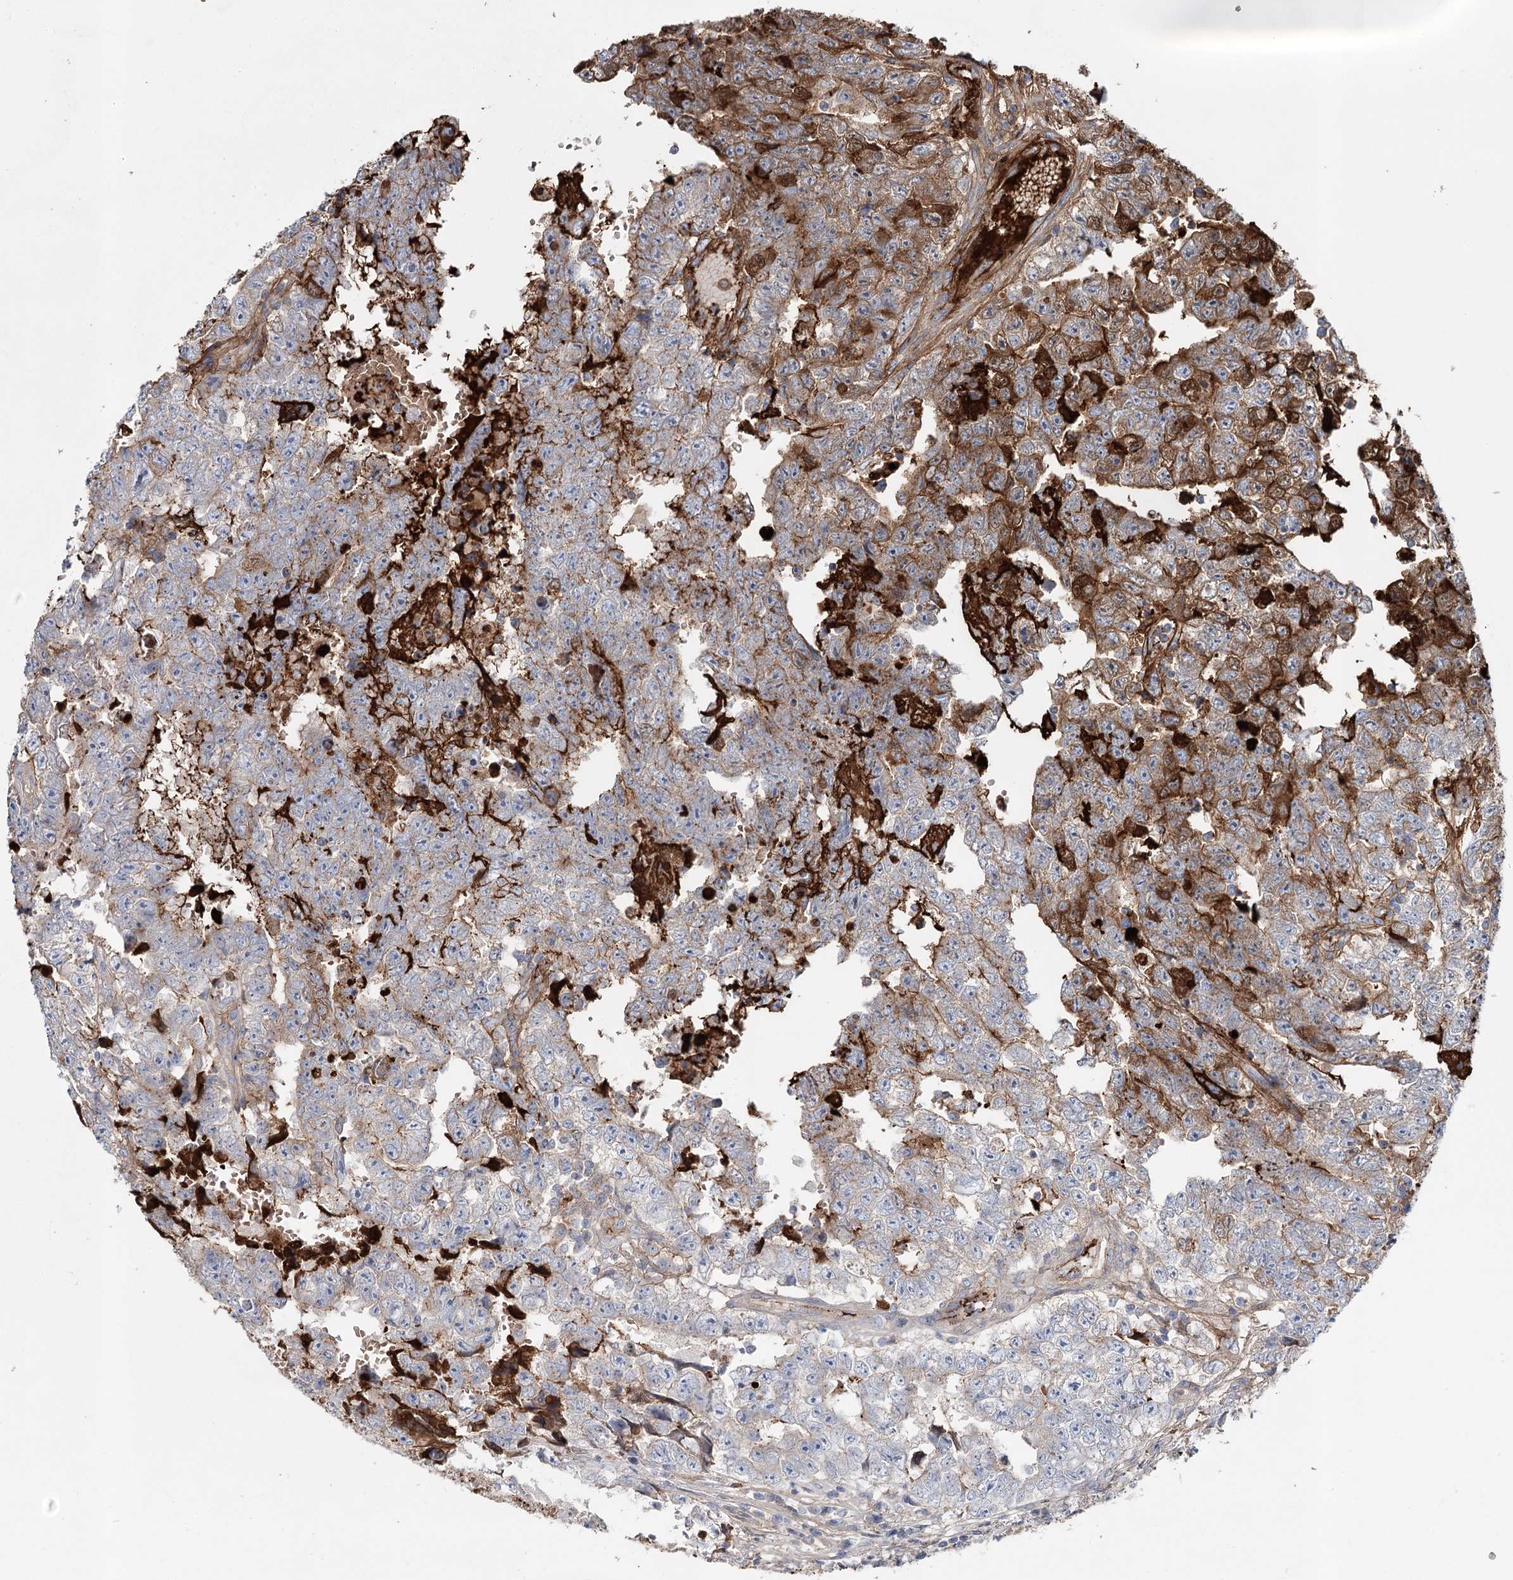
{"staining": {"intensity": "strong", "quantity": "25%-75%", "location": "cytoplasmic/membranous"}, "tissue": "testis cancer", "cell_type": "Tumor cells", "image_type": "cancer", "snomed": [{"axis": "morphology", "description": "Carcinoma, Embryonal, NOS"}, {"axis": "topography", "description": "Testis"}], "caption": "The photomicrograph shows immunohistochemical staining of testis cancer. There is strong cytoplasmic/membranous expression is appreciated in approximately 25%-75% of tumor cells.", "gene": "ALKBH8", "patient": {"sex": "male", "age": 25}}